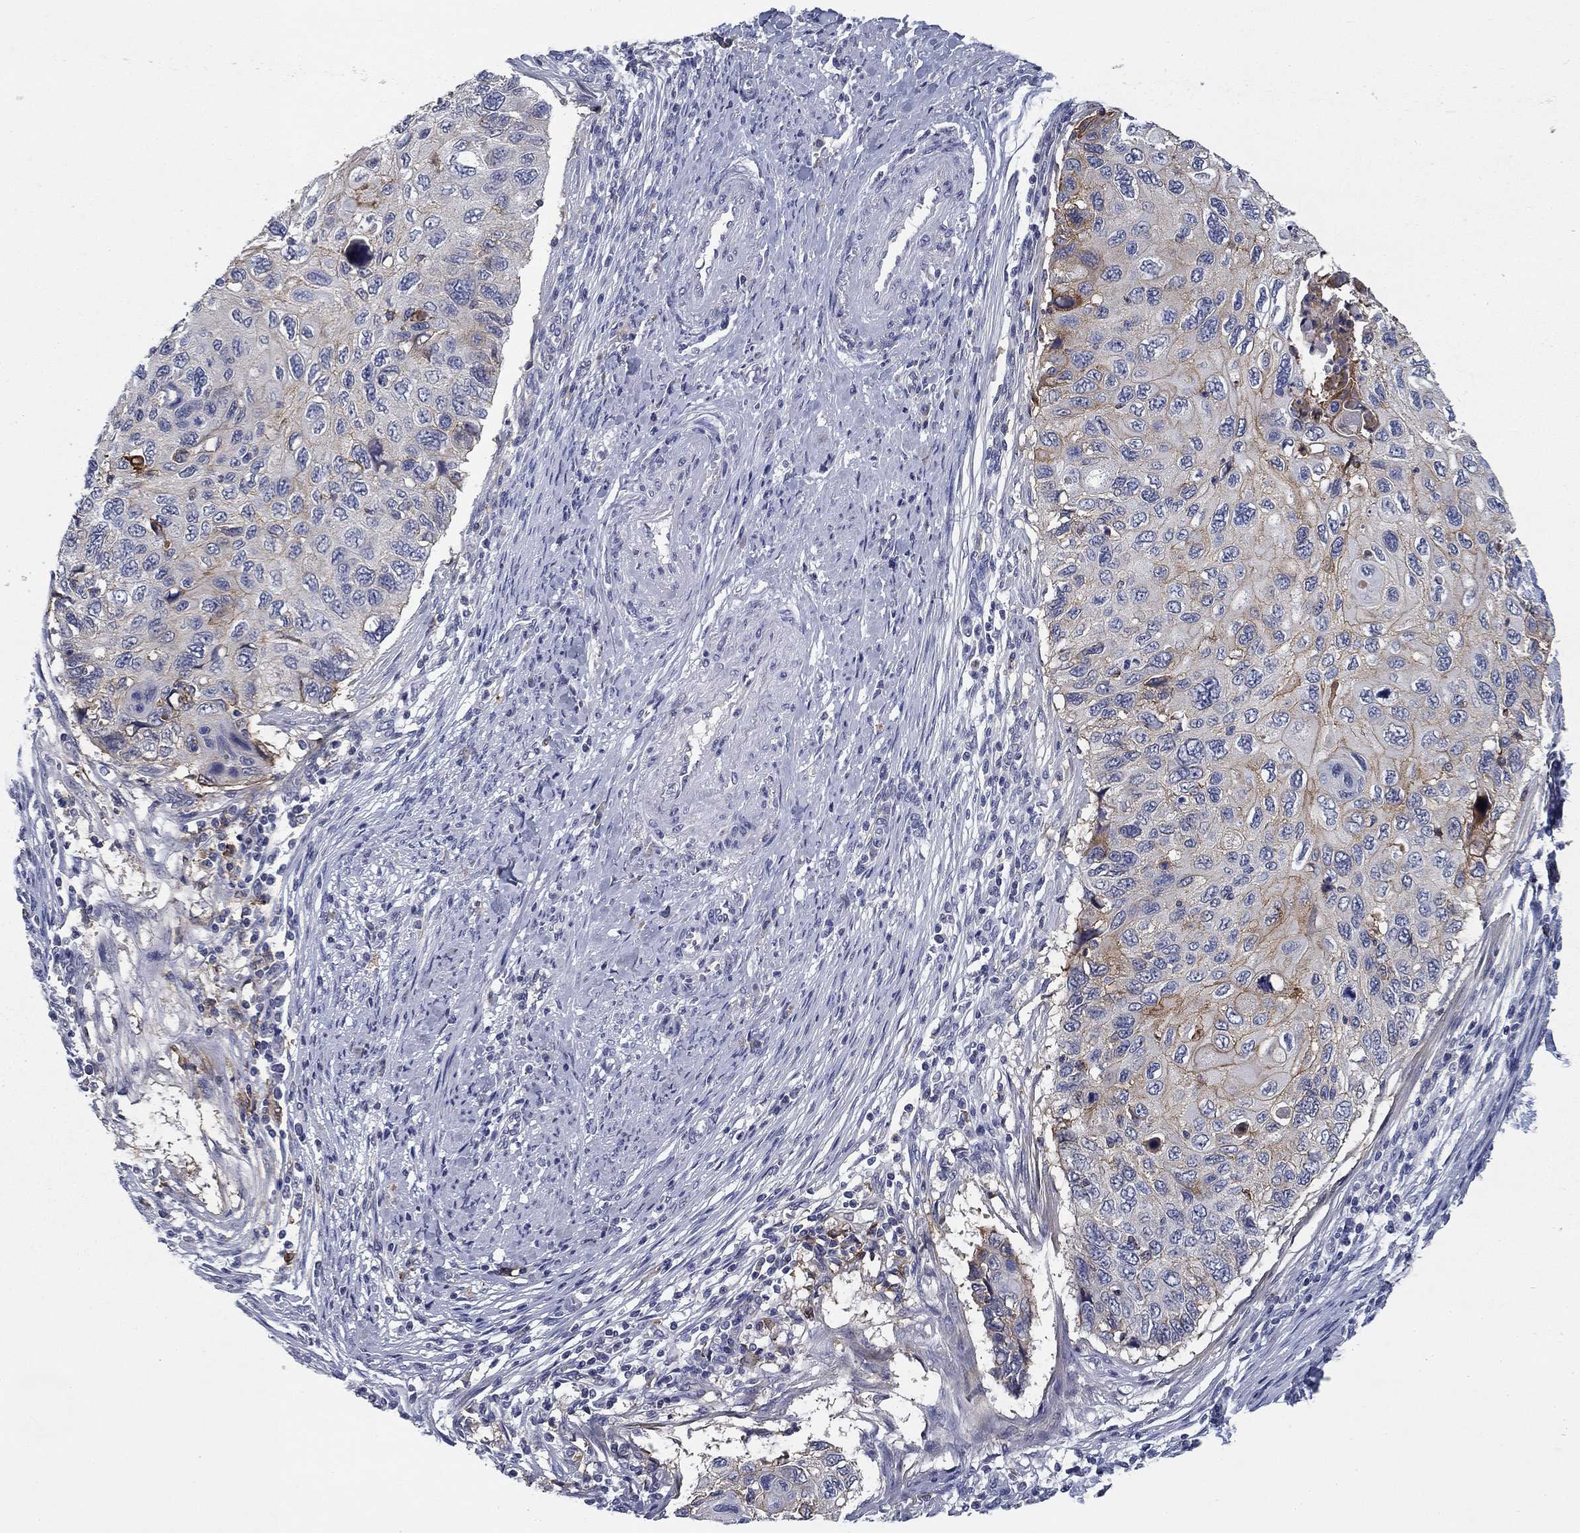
{"staining": {"intensity": "moderate", "quantity": "<25%", "location": "cytoplasmic/membranous"}, "tissue": "cervical cancer", "cell_type": "Tumor cells", "image_type": "cancer", "snomed": [{"axis": "morphology", "description": "Squamous cell carcinoma, NOS"}, {"axis": "topography", "description": "Cervix"}], "caption": "This is an image of immunohistochemistry (IHC) staining of cervical cancer (squamous cell carcinoma), which shows moderate positivity in the cytoplasmic/membranous of tumor cells.", "gene": "CD274", "patient": {"sex": "female", "age": 70}}